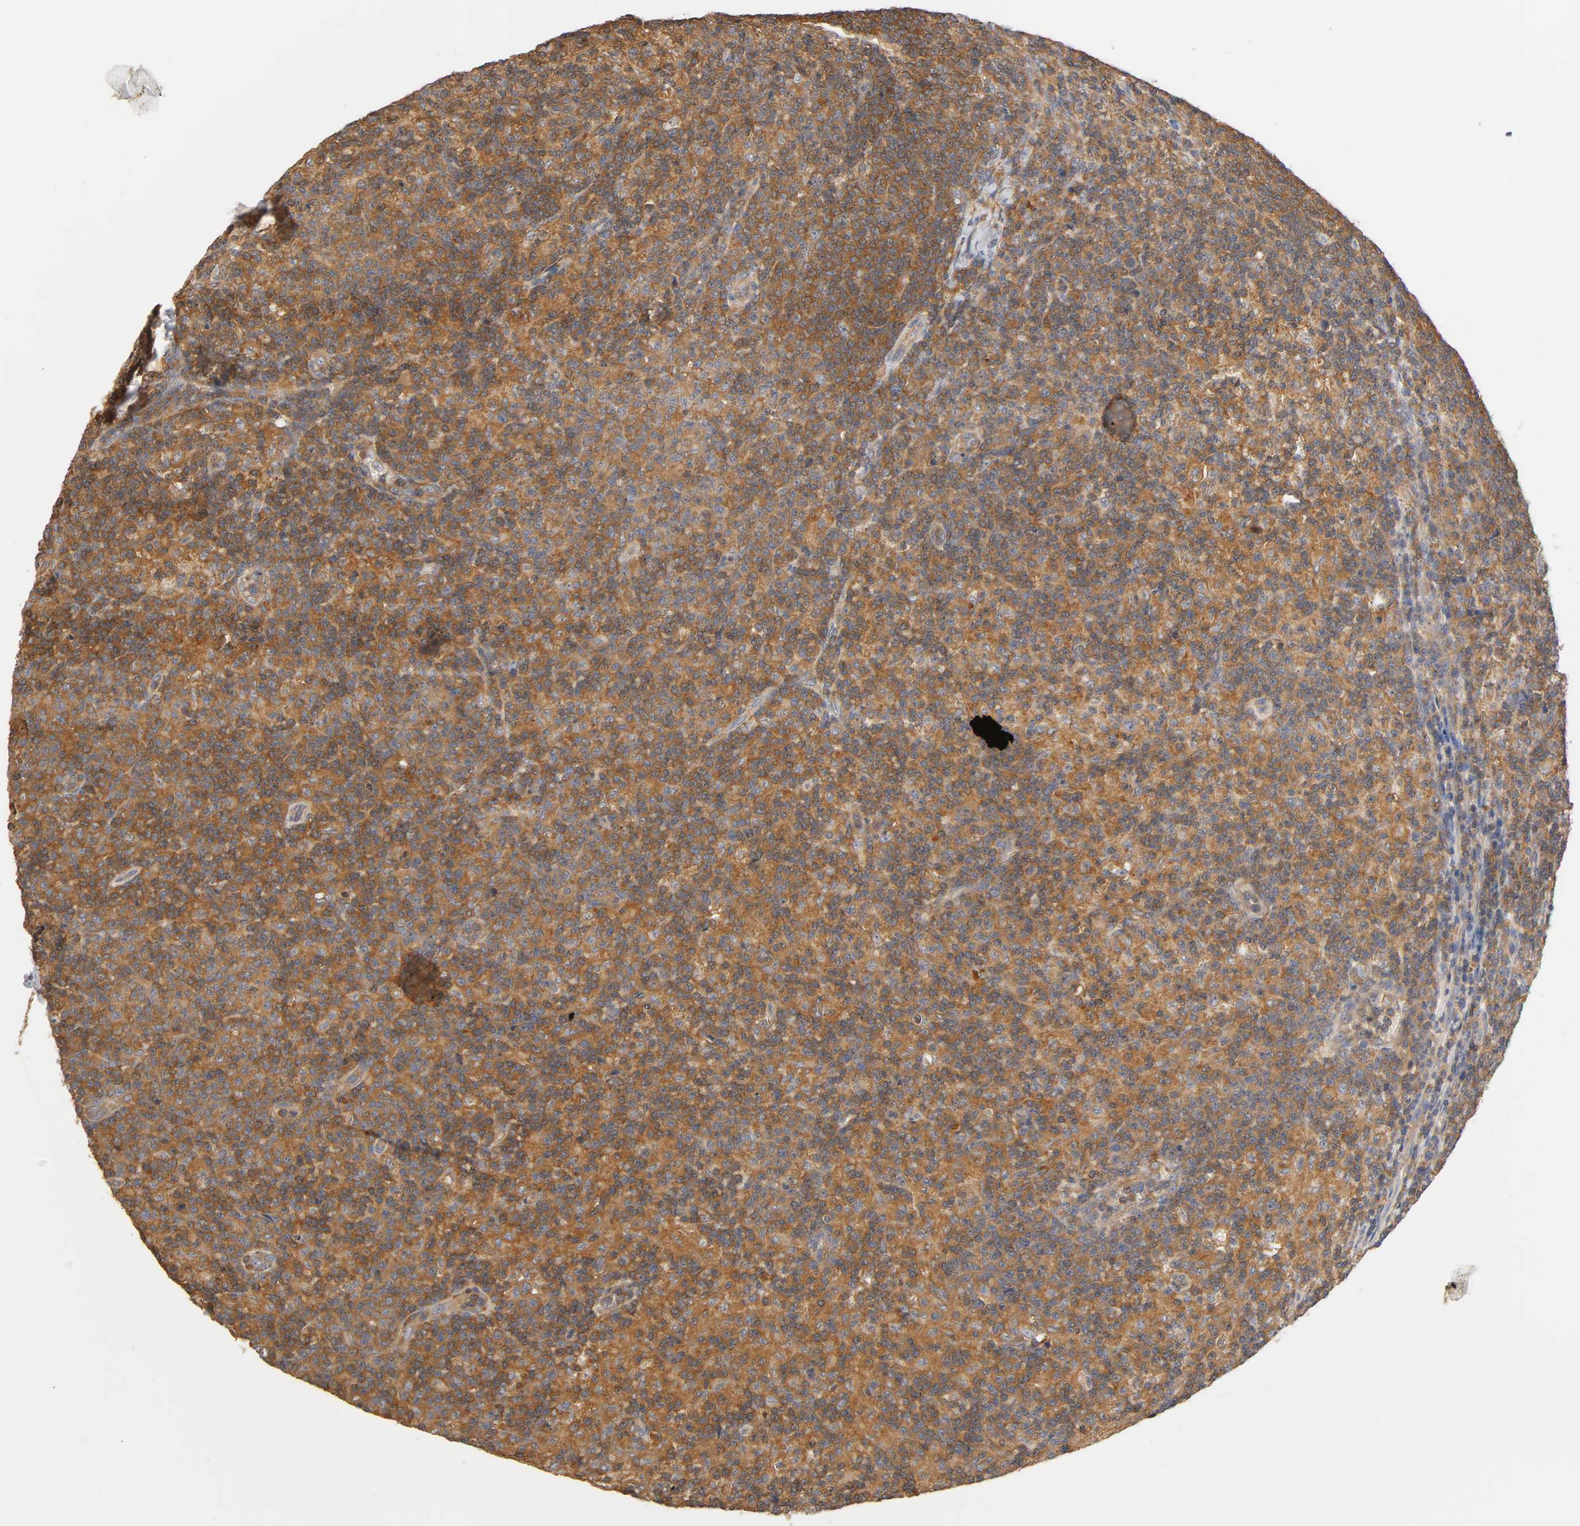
{"staining": {"intensity": "strong", "quantity": ">75%", "location": "cytoplasmic/membranous"}, "tissue": "lymph node", "cell_type": "Germinal center cells", "image_type": "normal", "snomed": [{"axis": "morphology", "description": "Normal tissue, NOS"}, {"axis": "morphology", "description": "Inflammation, NOS"}, {"axis": "topography", "description": "Lymph node"}], "caption": "Benign lymph node reveals strong cytoplasmic/membranous expression in about >75% of germinal center cells, visualized by immunohistochemistry.", "gene": "ACTR2", "patient": {"sex": "male", "age": 55}}